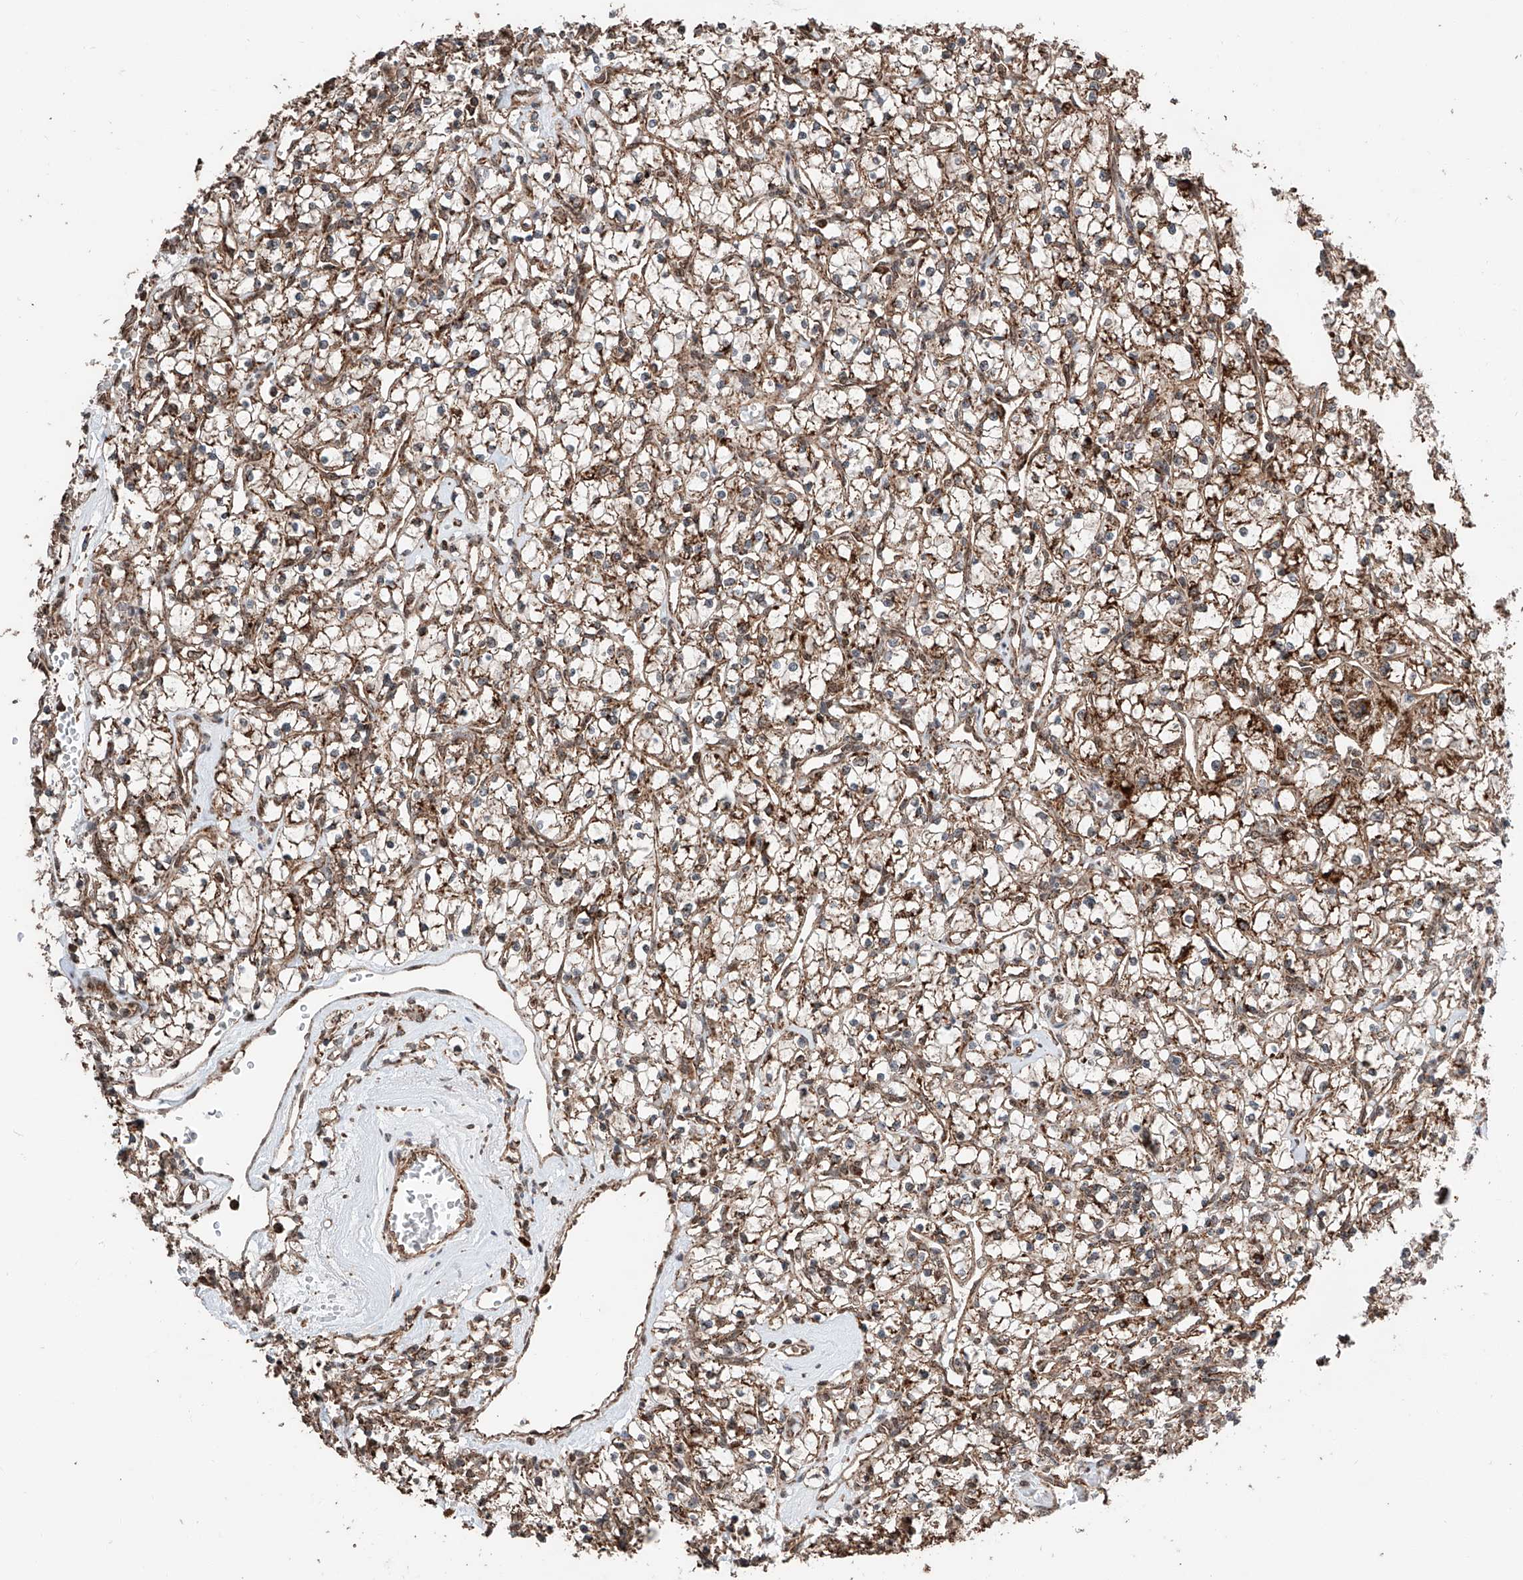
{"staining": {"intensity": "strong", "quantity": "25%-75%", "location": "cytoplasmic/membranous"}, "tissue": "renal cancer", "cell_type": "Tumor cells", "image_type": "cancer", "snomed": [{"axis": "morphology", "description": "Adenocarcinoma, NOS"}, {"axis": "topography", "description": "Kidney"}], "caption": "This micrograph displays renal cancer stained with immunohistochemistry (IHC) to label a protein in brown. The cytoplasmic/membranous of tumor cells show strong positivity for the protein. Nuclei are counter-stained blue.", "gene": "ZNF445", "patient": {"sex": "female", "age": 59}}